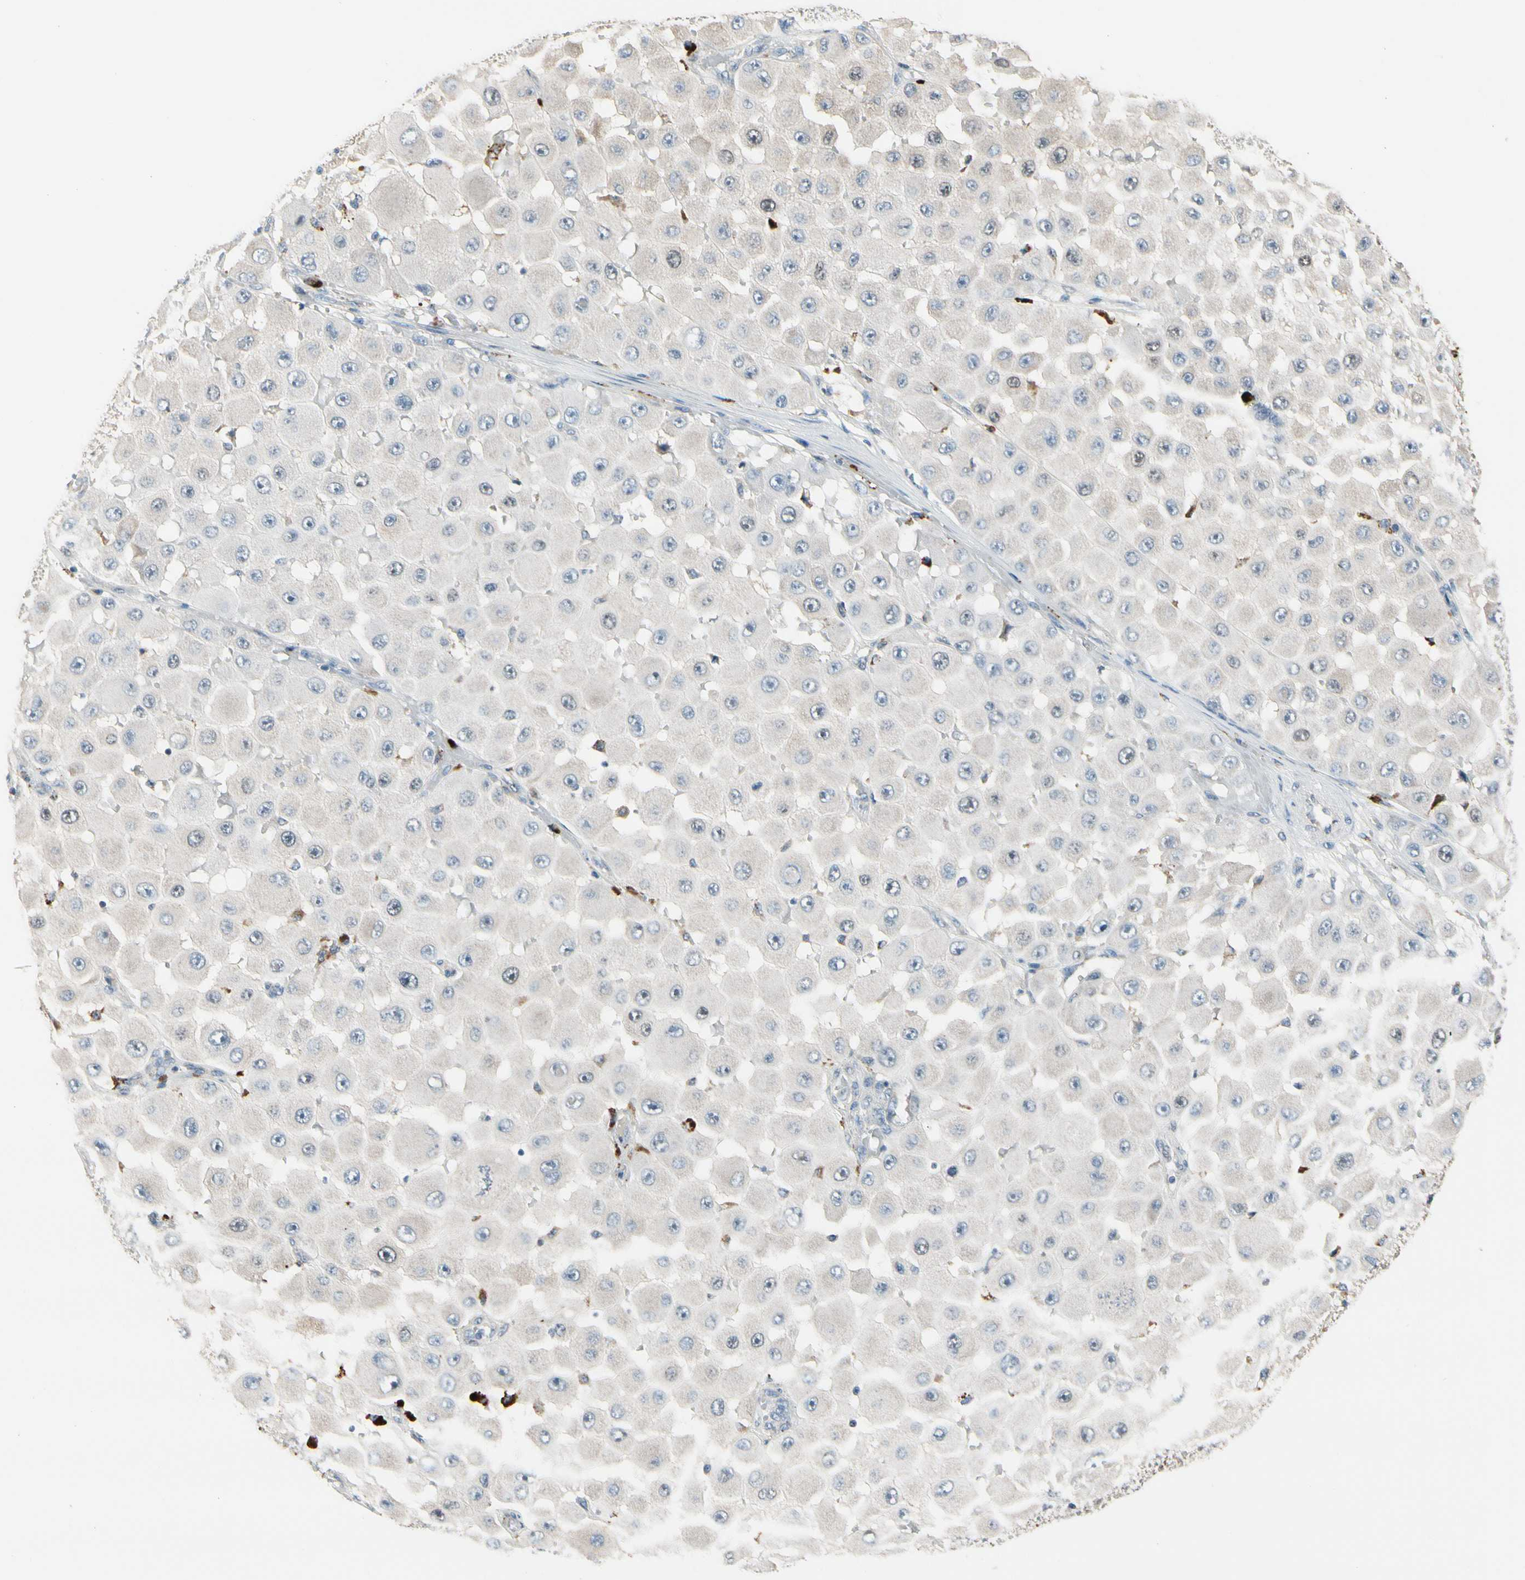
{"staining": {"intensity": "strong", "quantity": "<25%", "location": "nuclear"}, "tissue": "melanoma", "cell_type": "Tumor cells", "image_type": "cancer", "snomed": [{"axis": "morphology", "description": "Malignant melanoma, NOS"}, {"axis": "topography", "description": "Skin"}], "caption": "Protein staining shows strong nuclear positivity in about <25% of tumor cells in melanoma.", "gene": "ZKSCAN4", "patient": {"sex": "female", "age": 81}}